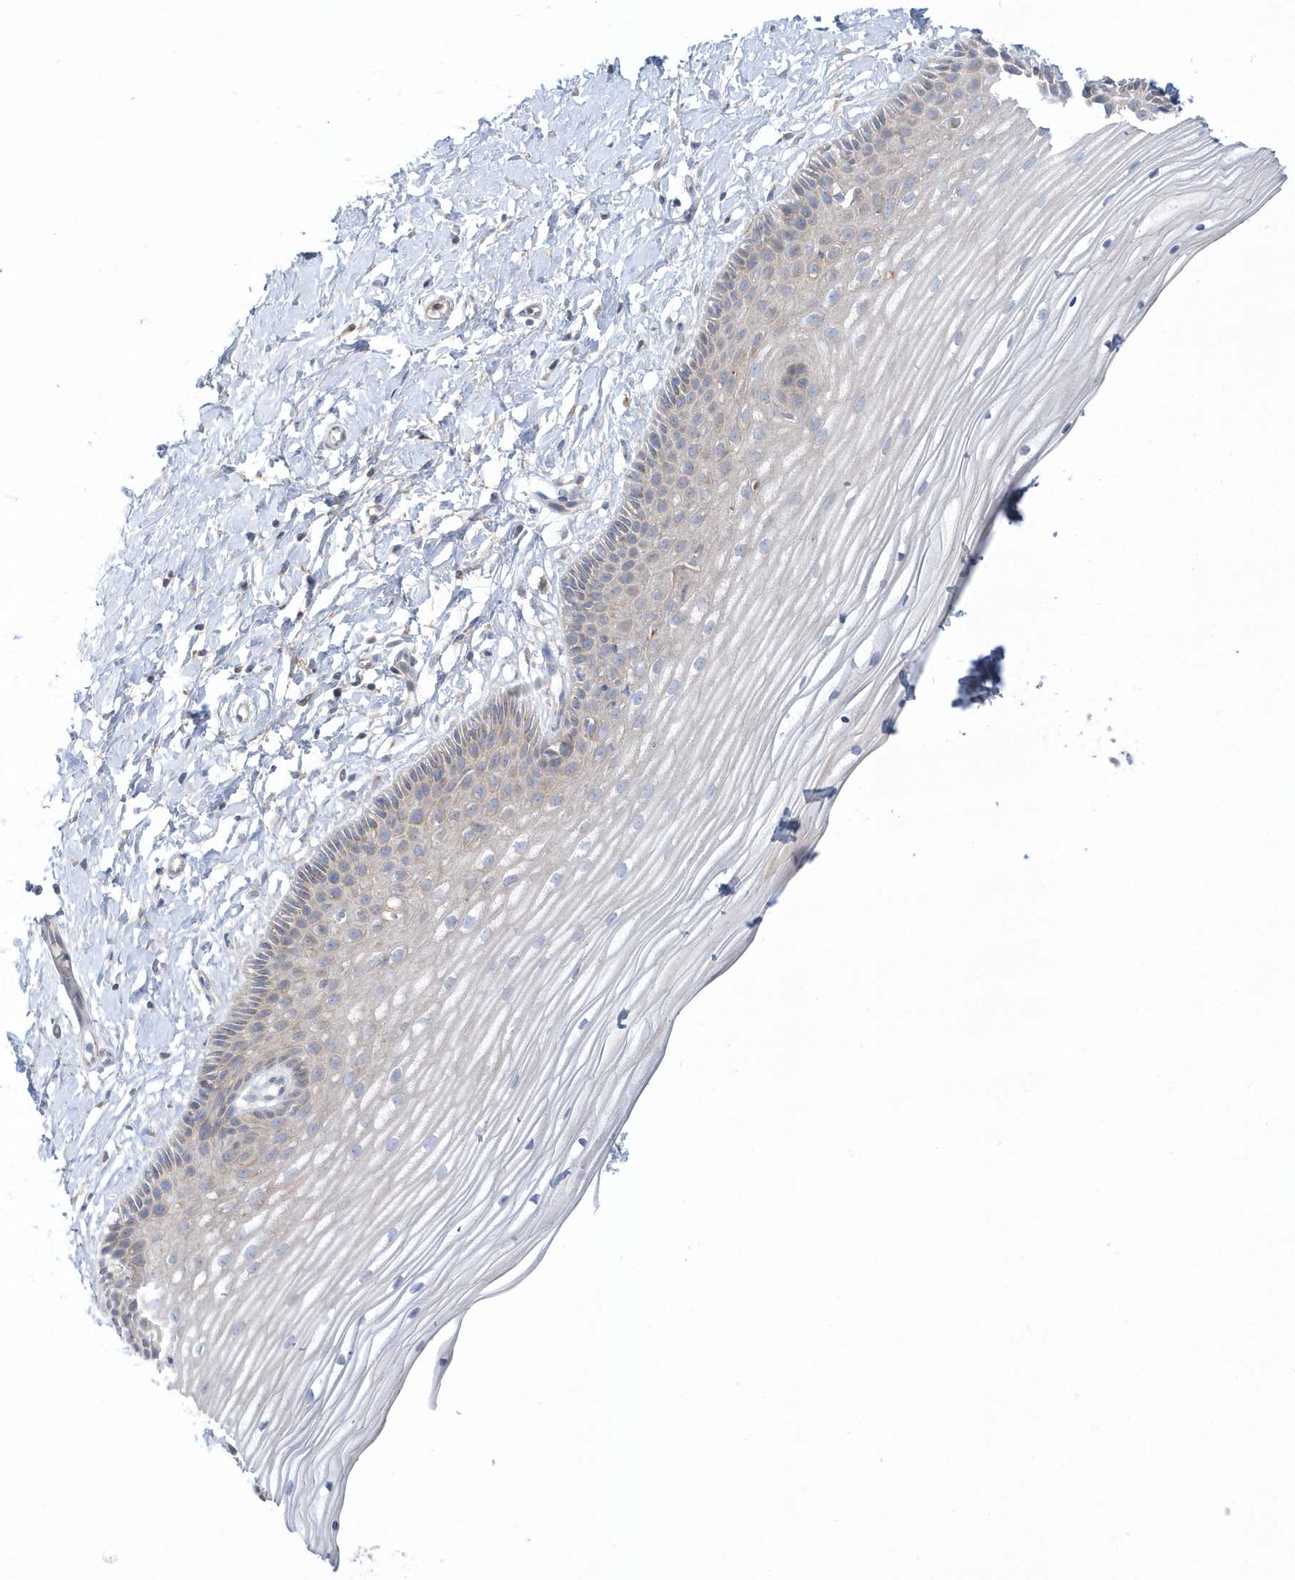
{"staining": {"intensity": "moderate", "quantity": "<25%", "location": "cytoplasmic/membranous"}, "tissue": "vagina", "cell_type": "Squamous epithelial cells", "image_type": "normal", "snomed": [{"axis": "morphology", "description": "Normal tissue, NOS"}, {"axis": "topography", "description": "Vagina"}, {"axis": "topography", "description": "Cervix"}], "caption": "Immunohistochemical staining of normal human vagina exhibits moderate cytoplasmic/membranous protein staining in approximately <25% of squamous epithelial cells.", "gene": "DNAJC18", "patient": {"sex": "female", "age": 40}}